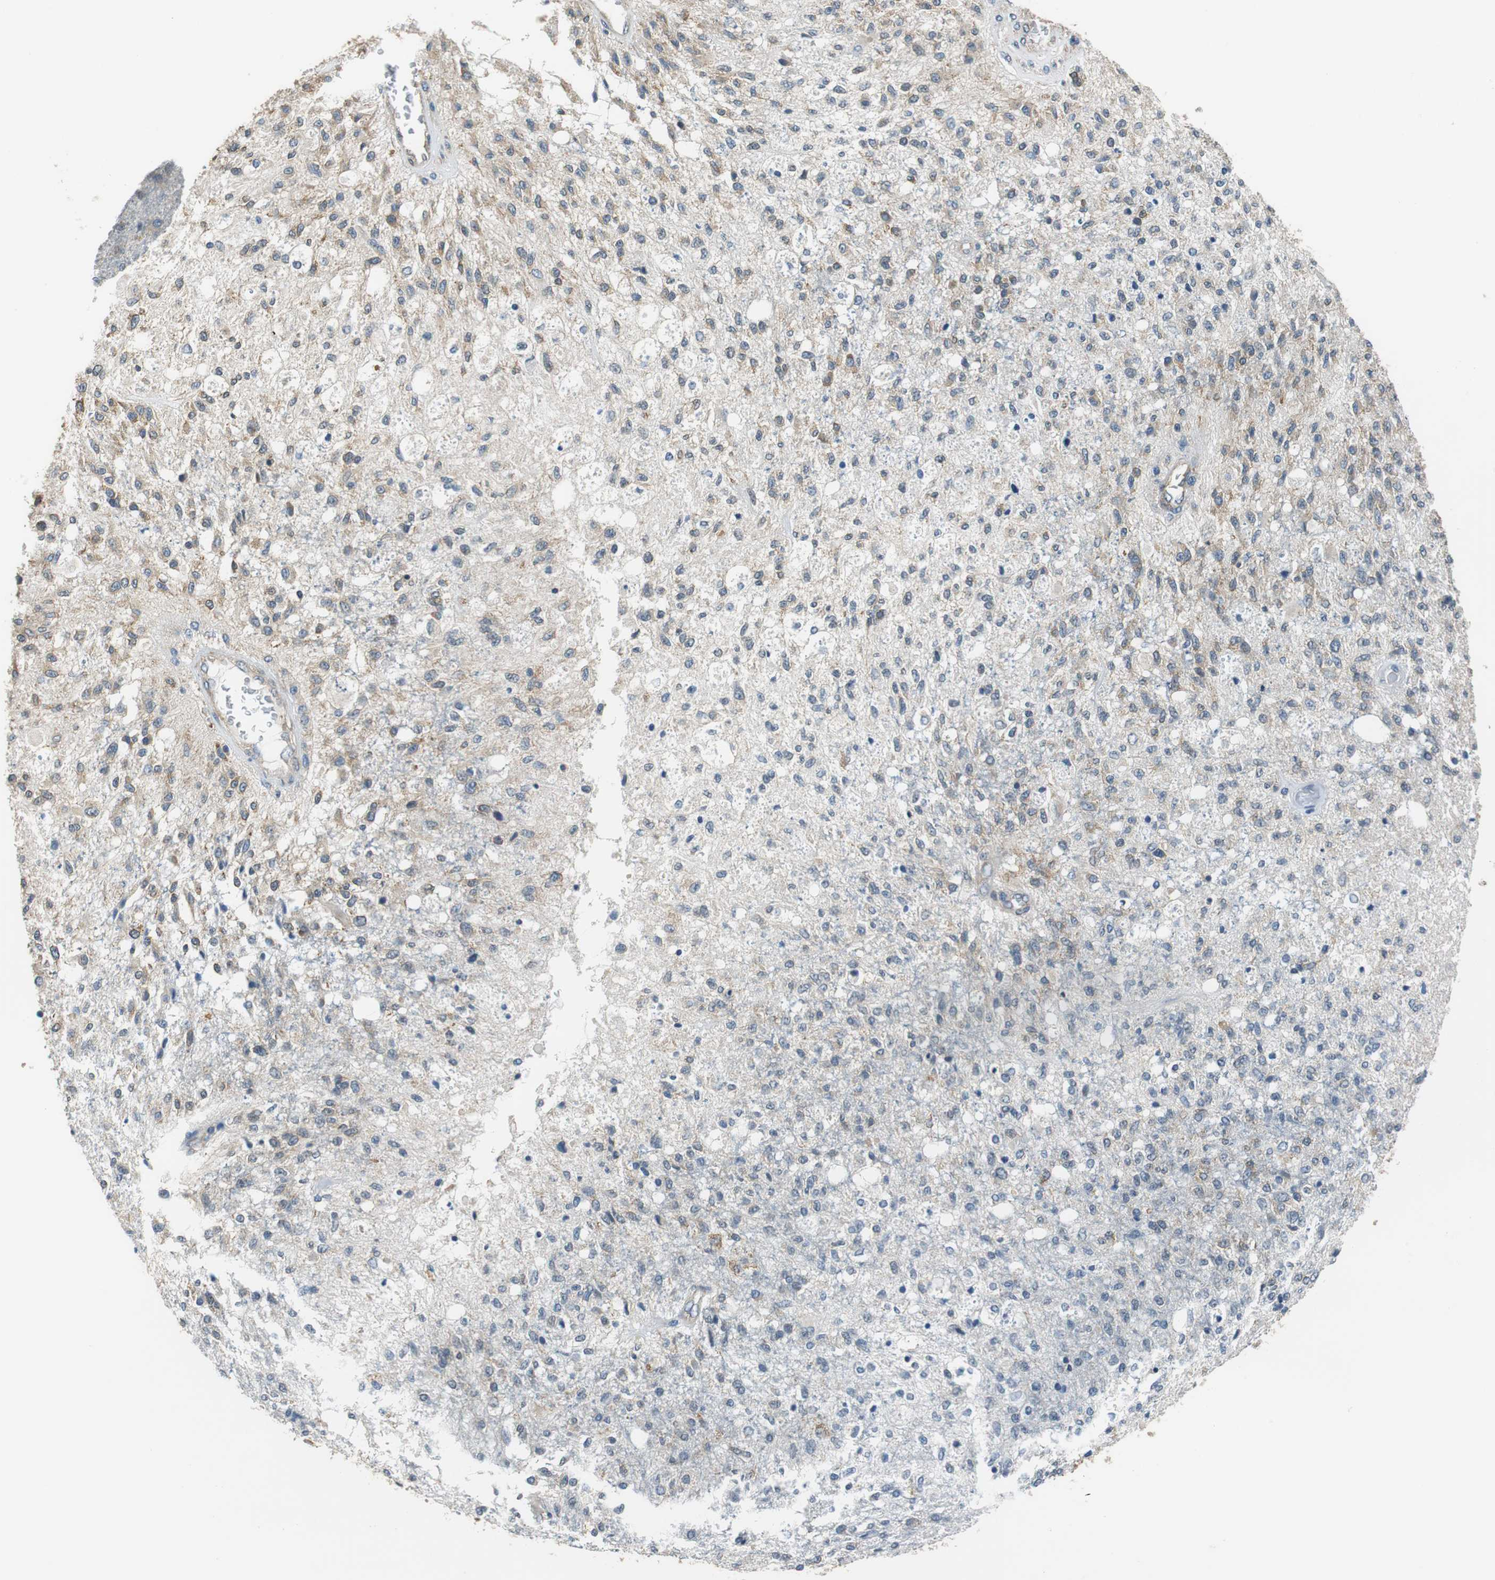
{"staining": {"intensity": "moderate", "quantity": "25%-75%", "location": "cytoplasmic/membranous"}, "tissue": "glioma", "cell_type": "Tumor cells", "image_type": "cancer", "snomed": [{"axis": "morphology", "description": "Normal tissue, NOS"}, {"axis": "morphology", "description": "Glioma, malignant, High grade"}, {"axis": "topography", "description": "Cerebral cortex"}], "caption": "Malignant high-grade glioma was stained to show a protein in brown. There is medium levels of moderate cytoplasmic/membranous staining in about 25%-75% of tumor cells.", "gene": "CNOT3", "patient": {"sex": "male", "age": 77}}